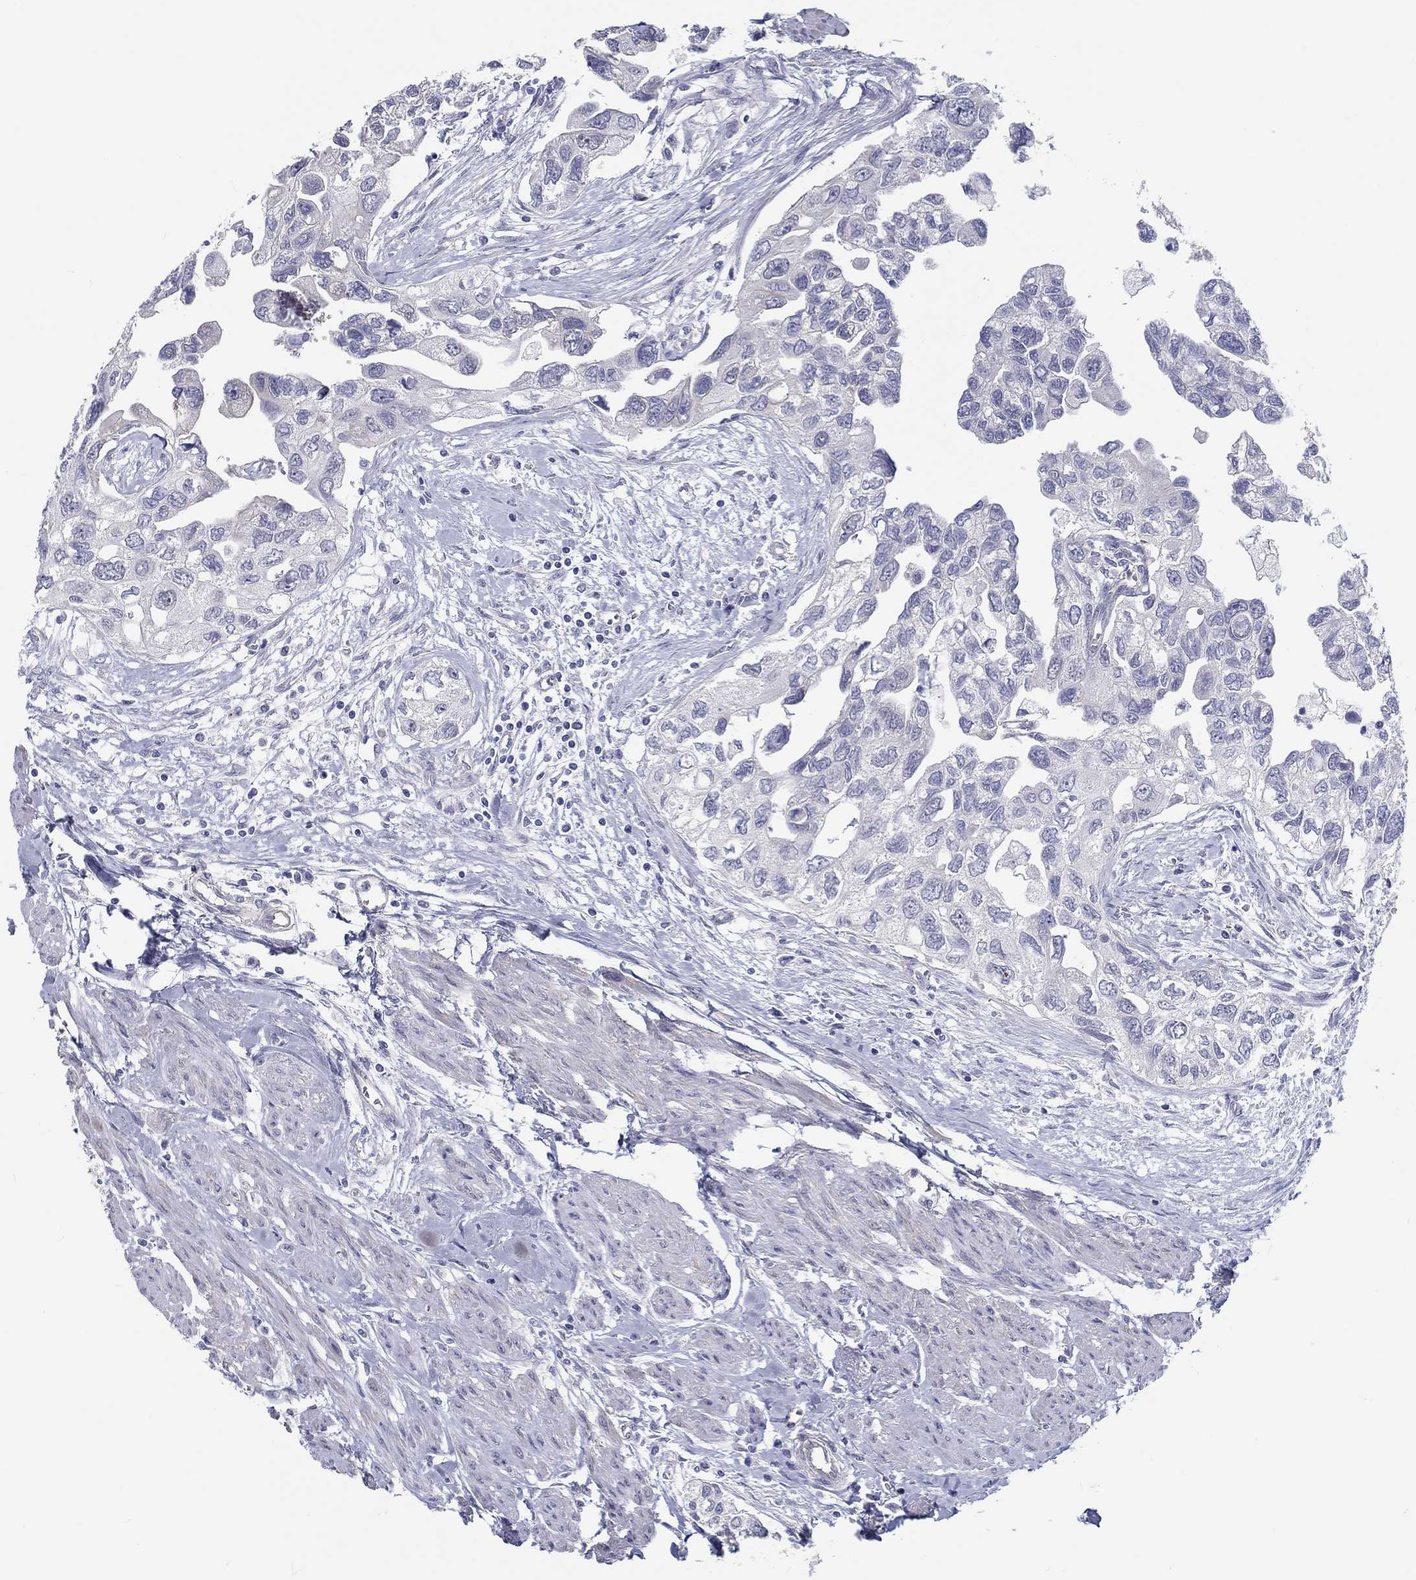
{"staining": {"intensity": "negative", "quantity": "none", "location": "none"}, "tissue": "urothelial cancer", "cell_type": "Tumor cells", "image_type": "cancer", "snomed": [{"axis": "morphology", "description": "Urothelial carcinoma, High grade"}, {"axis": "topography", "description": "Urinary bladder"}], "caption": "This image is of urothelial cancer stained with immunohistochemistry (IHC) to label a protein in brown with the nuclei are counter-stained blue. There is no staining in tumor cells.", "gene": "CRYGD", "patient": {"sex": "male", "age": 59}}